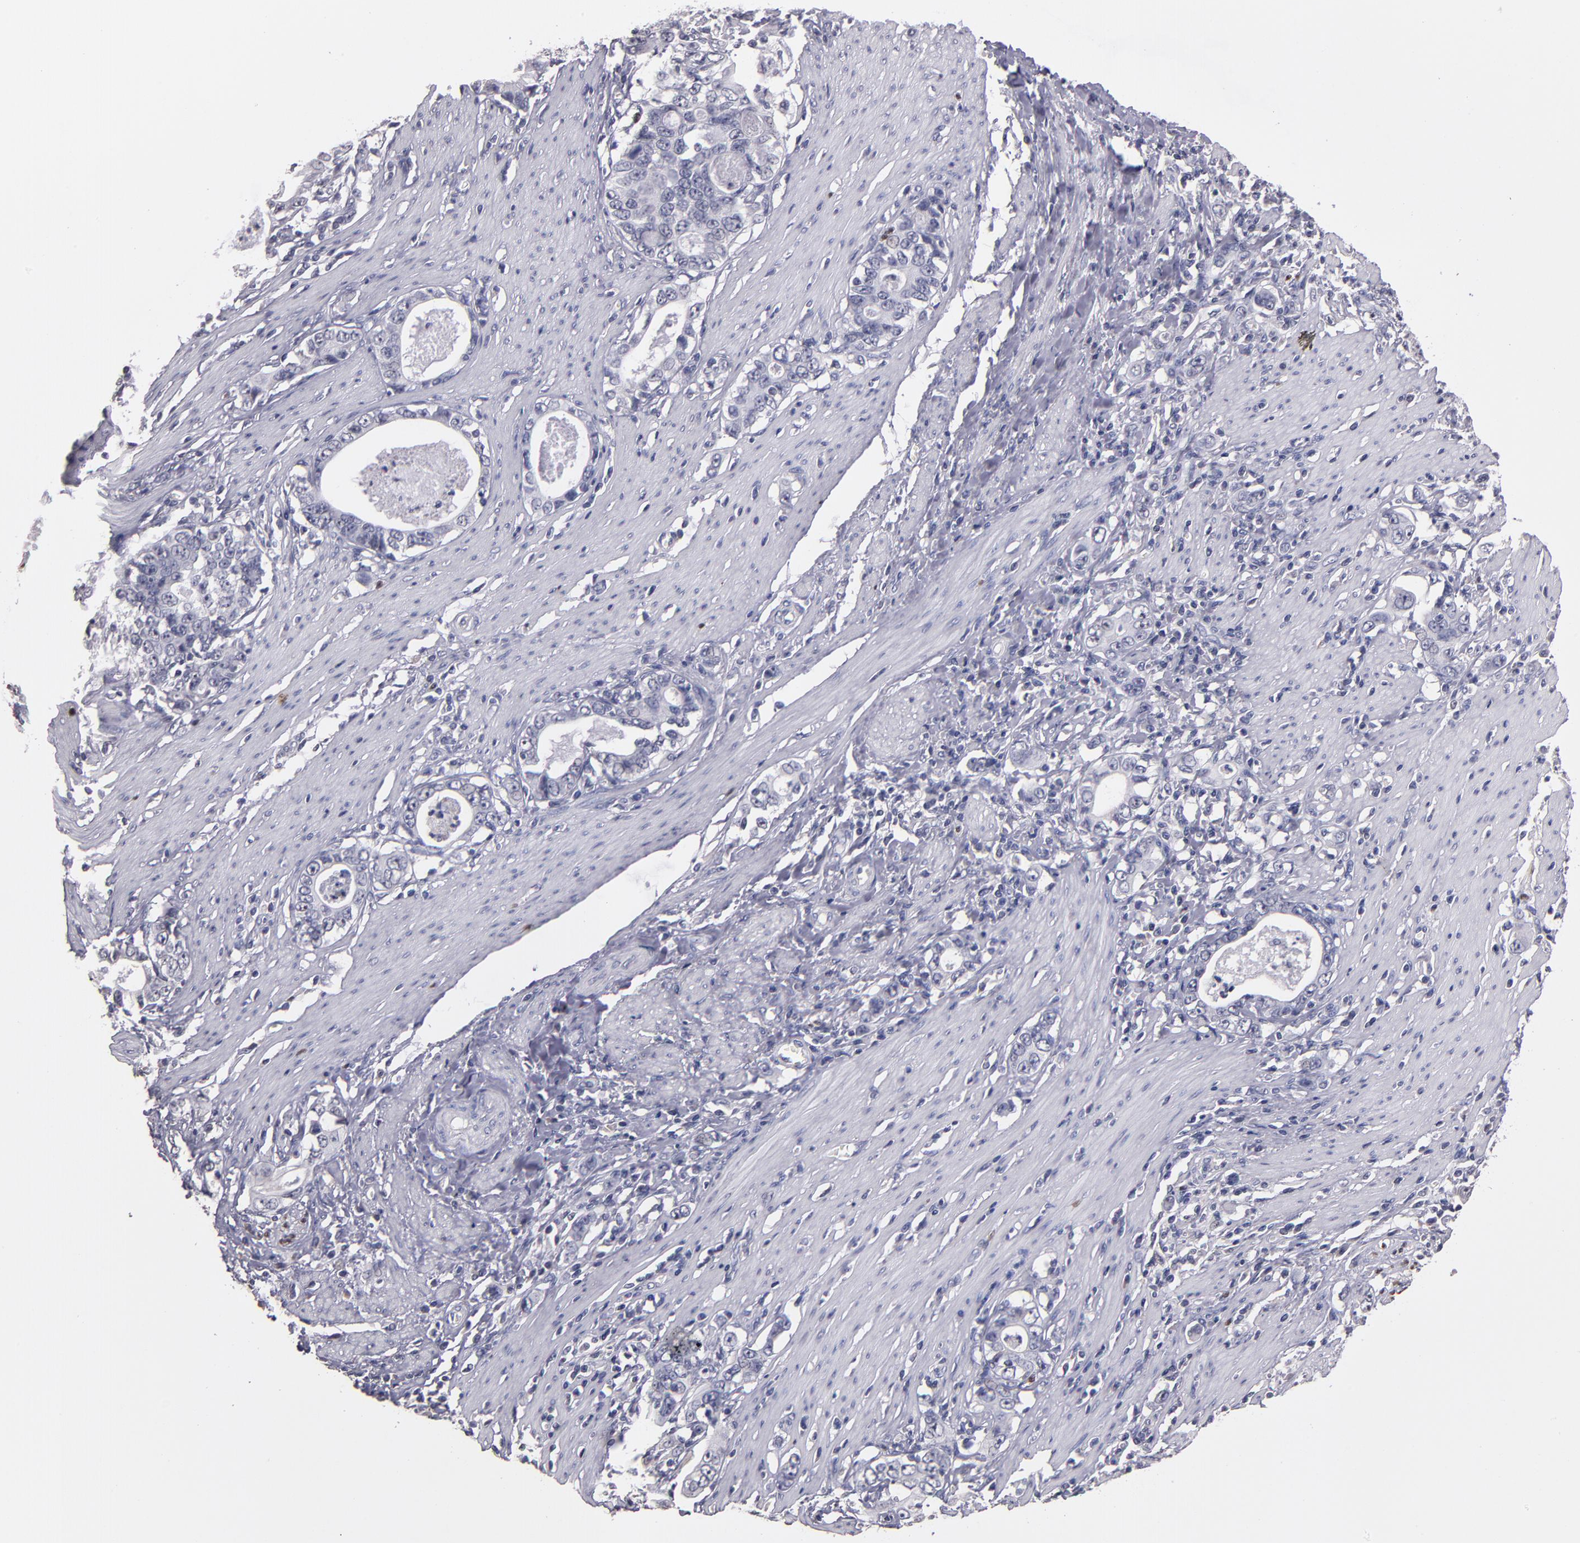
{"staining": {"intensity": "negative", "quantity": "none", "location": "none"}, "tissue": "stomach cancer", "cell_type": "Tumor cells", "image_type": "cancer", "snomed": [{"axis": "morphology", "description": "Adenocarcinoma, NOS"}, {"axis": "topography", "description": "Stomach, lower"}], "caption": "Tumor cells show no significant protein expression in stomach cancer.", "gene": "SOX10", "patient": {"sex": "female", "age": 72}}